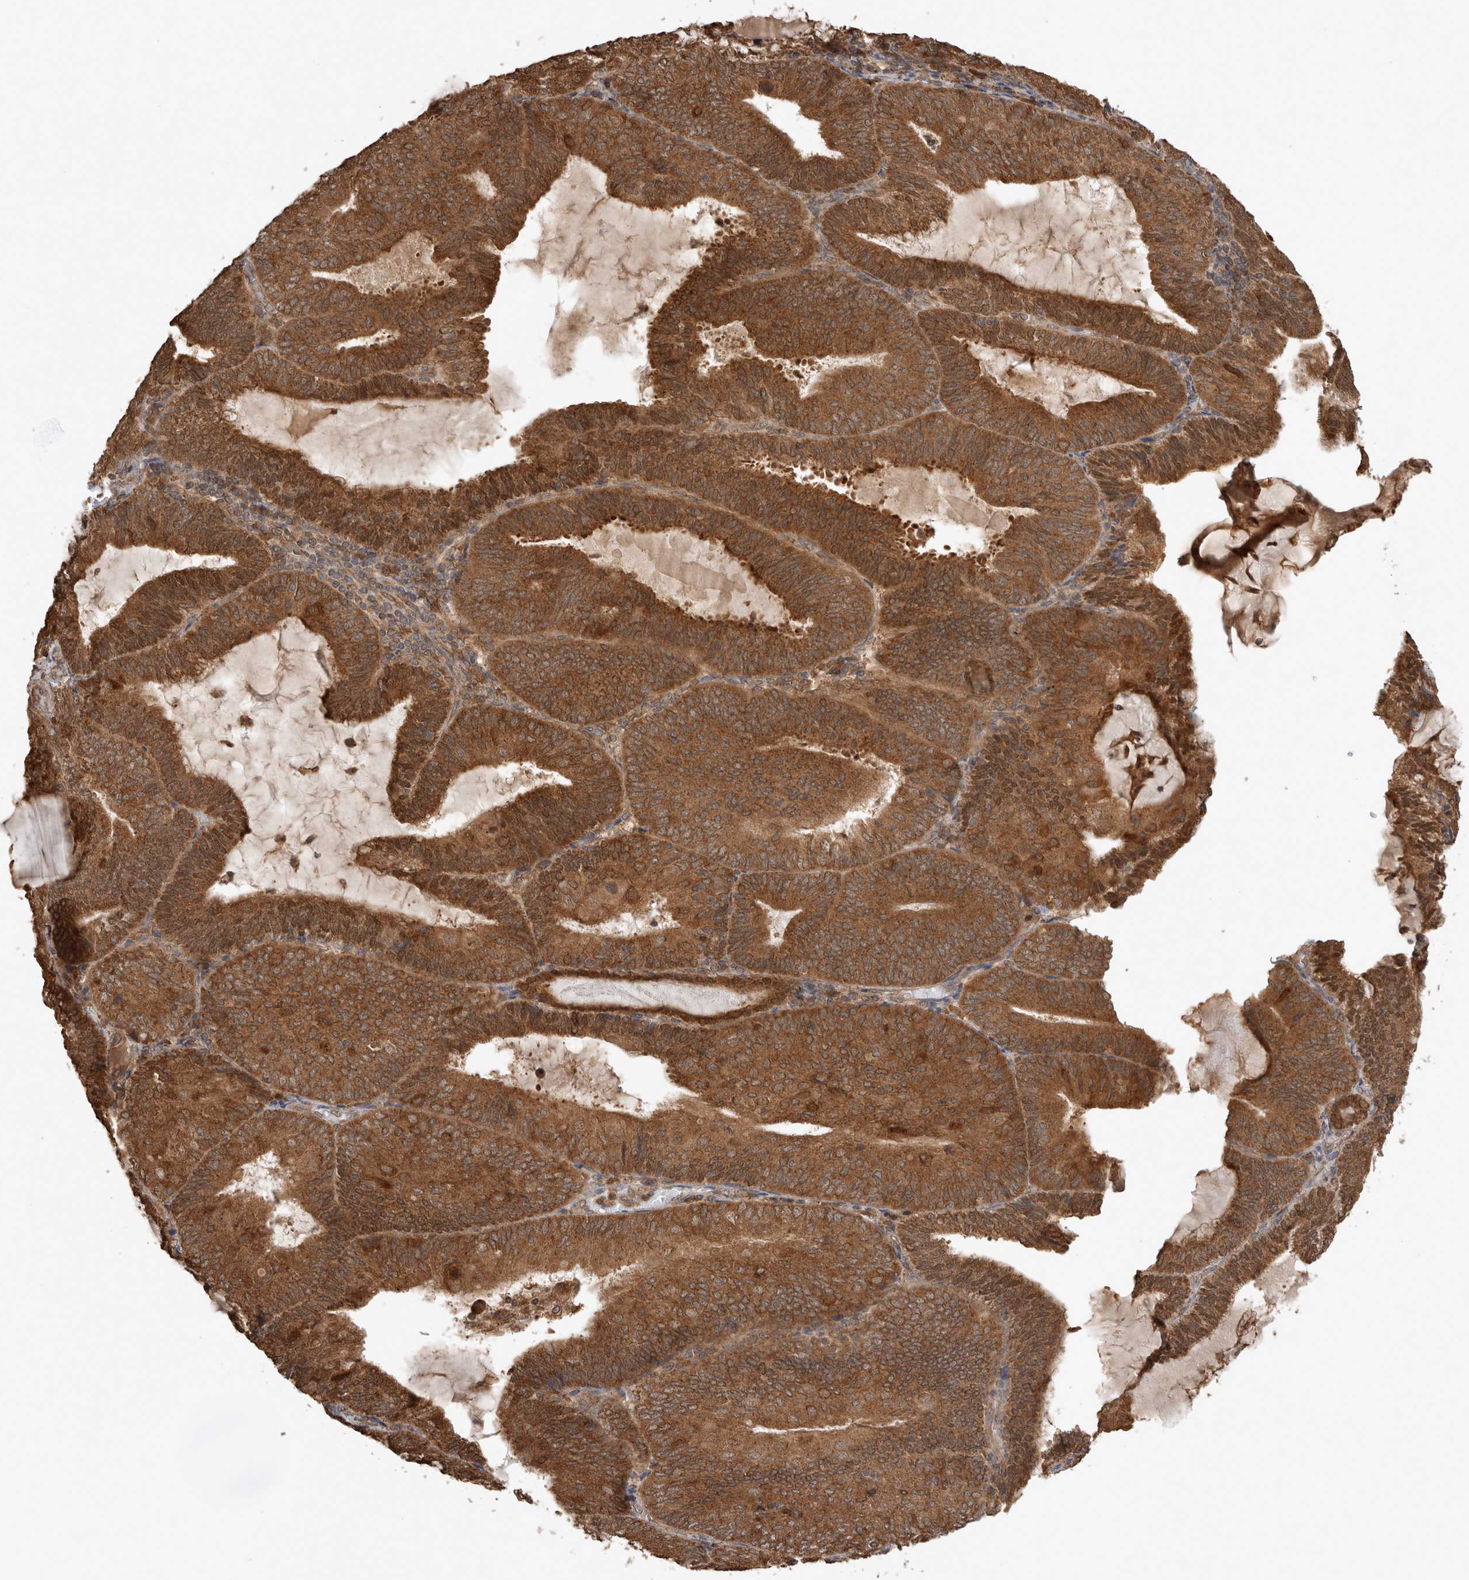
{"staining": {"intensity": "strong", "quantity": ">75%", "location": "cytoplasmic/membranous"}, "tissue": "endometrial cancer", "cell_type": "Tumor cells", "image_type": "cancer", "snomed": [{"axis": "morphology", "description": "Adenocarcinoma, NOS"}, {"axis": "topography", "description": "Endometrium"}], "caption": "Immunohistochemistry image of neoplastic tissue: adenocarcinoma (endometrial) stained using IHC displays high levels of strong protein expression localized specifically in the cytoplasmic/membranous of tumor cells, appearing as a cytoplasmic/membranous brown color.", "gene": "OTUD7B", "patient": {"sex": "female", "age": 81}}